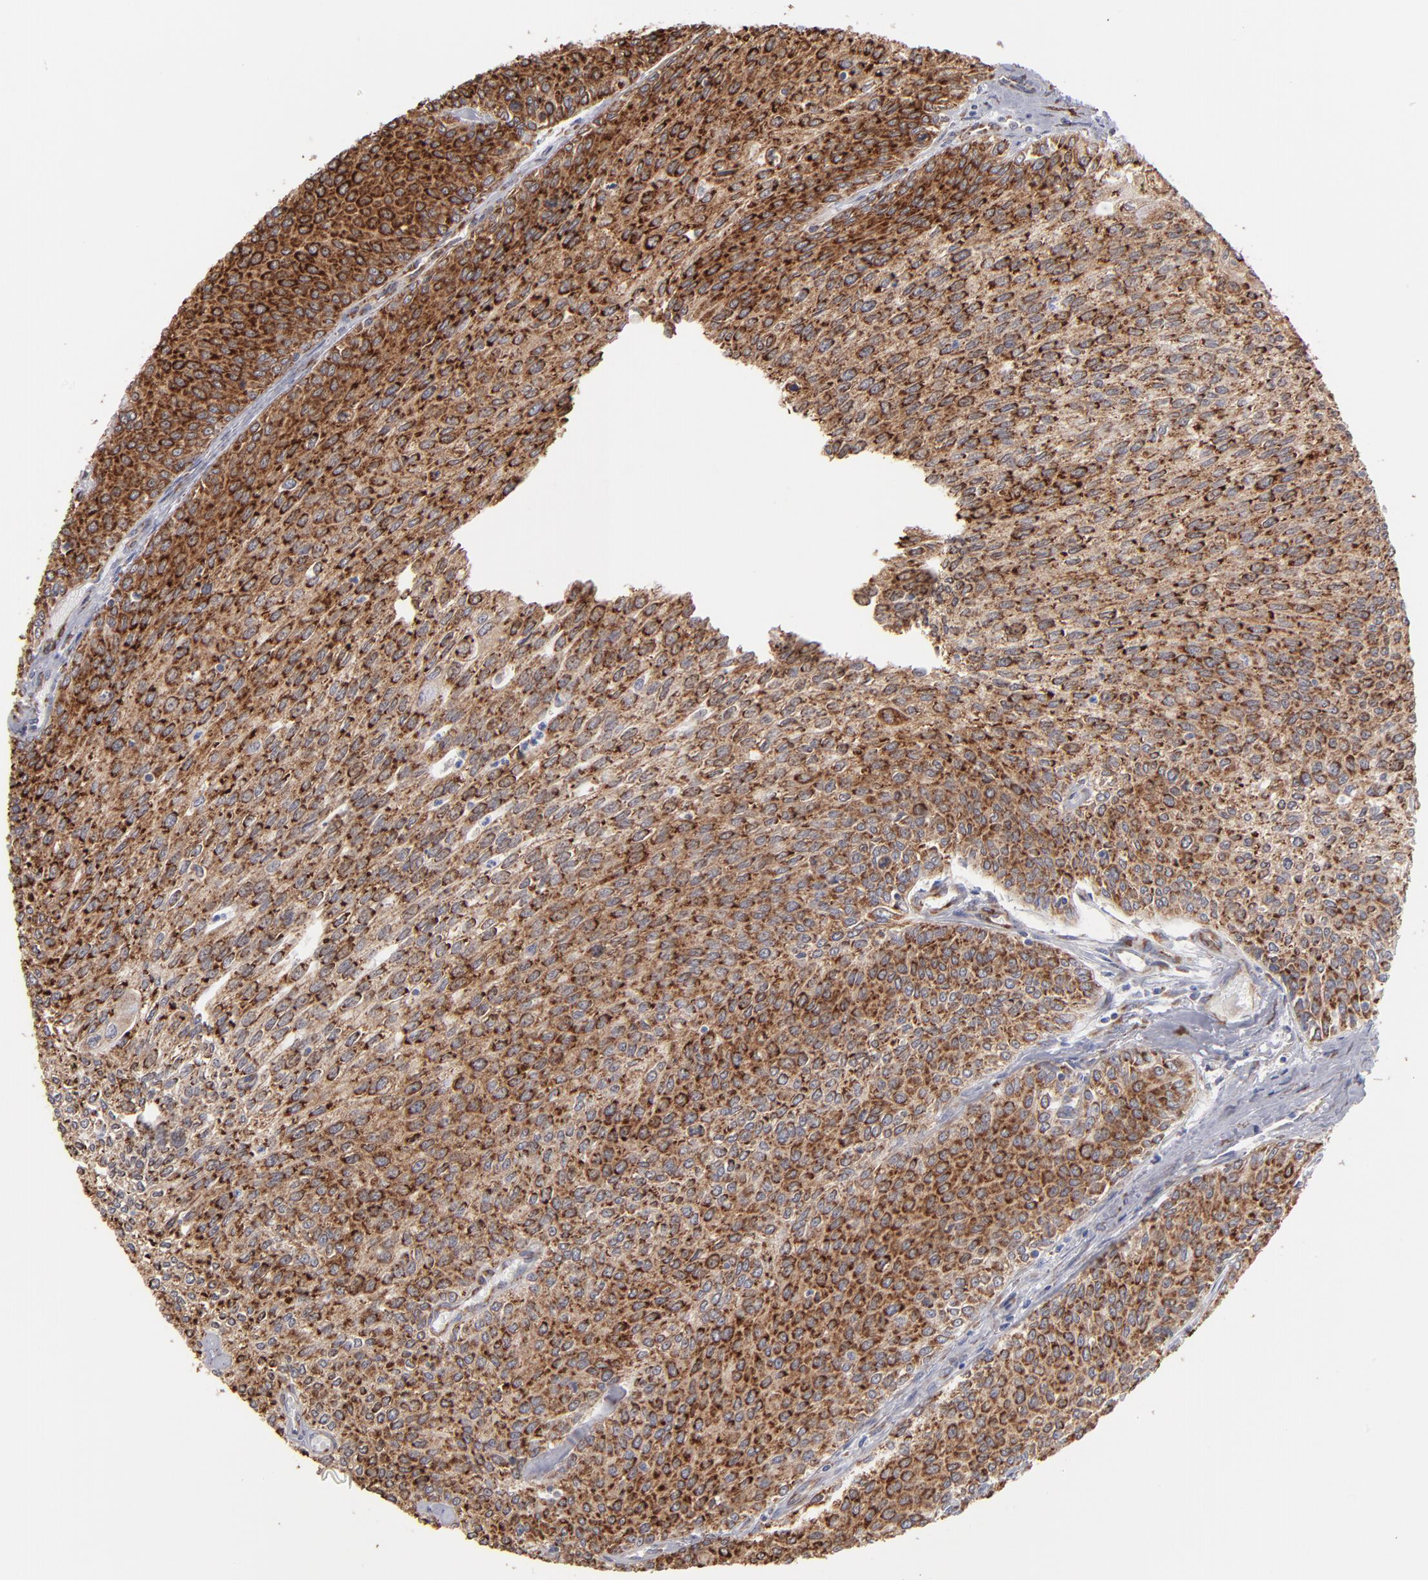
{"staining": {"intensity": "moderate", "quantity": ">75%", "location": "cytoplasmic/membranous"}, "tissue": "urothelial cancer", "cell_type": "Tumor cells", "image_type": "cancer", "snomed": [{"axis": "morphology", "description": "Urothelial carcinoma, Low grade"}, {"axis": "topography", "description": "Urinary bladder"}], "caption": "IHC (DAB) staining of urothelial cancer reveals moderate cytoplasmic/membranous protein staining in approximately >75% of tumor cells.", "gene": "KTN1", "patient": {"sex": "female", "age": 73}}